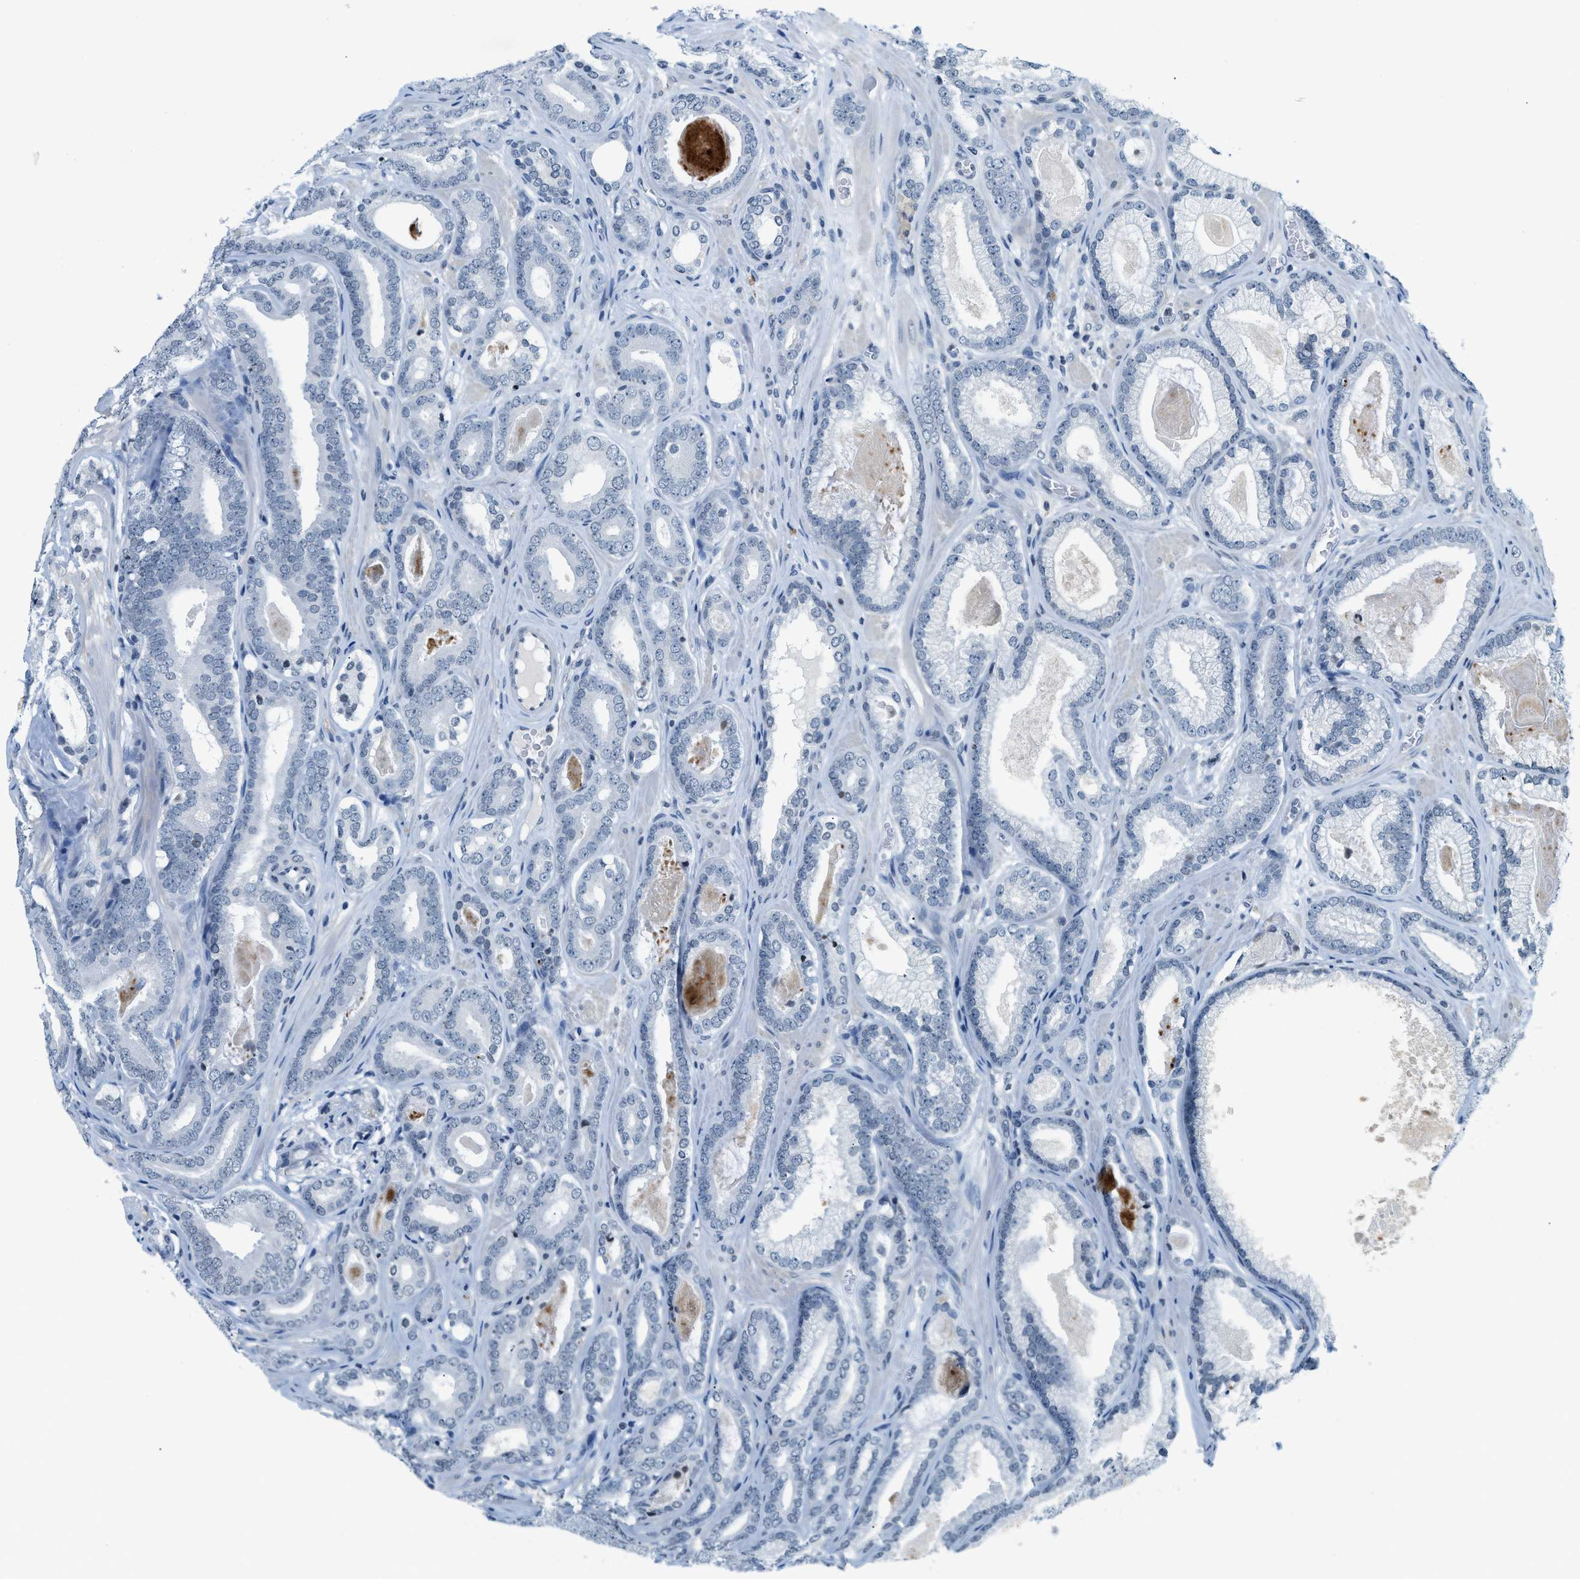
{"staining": {"intensity": "negative", "quantity": "none", "location": "none"}, "tissue": "prostate cancer", "cell_type": "Tumor cells", "image_type": "cancer", "snomed": [{"axis": "morphology", "description": "Adenocarcinoma, High grade"}, {"axis": "topography", "description": "Prostate"}], "caption": "The photomicrograph displays no staining of tumor cells in prostate high-grade adenocarcinoma.", "gene": "UVRAG", "patient": {"sex": "male", "age": 60}}